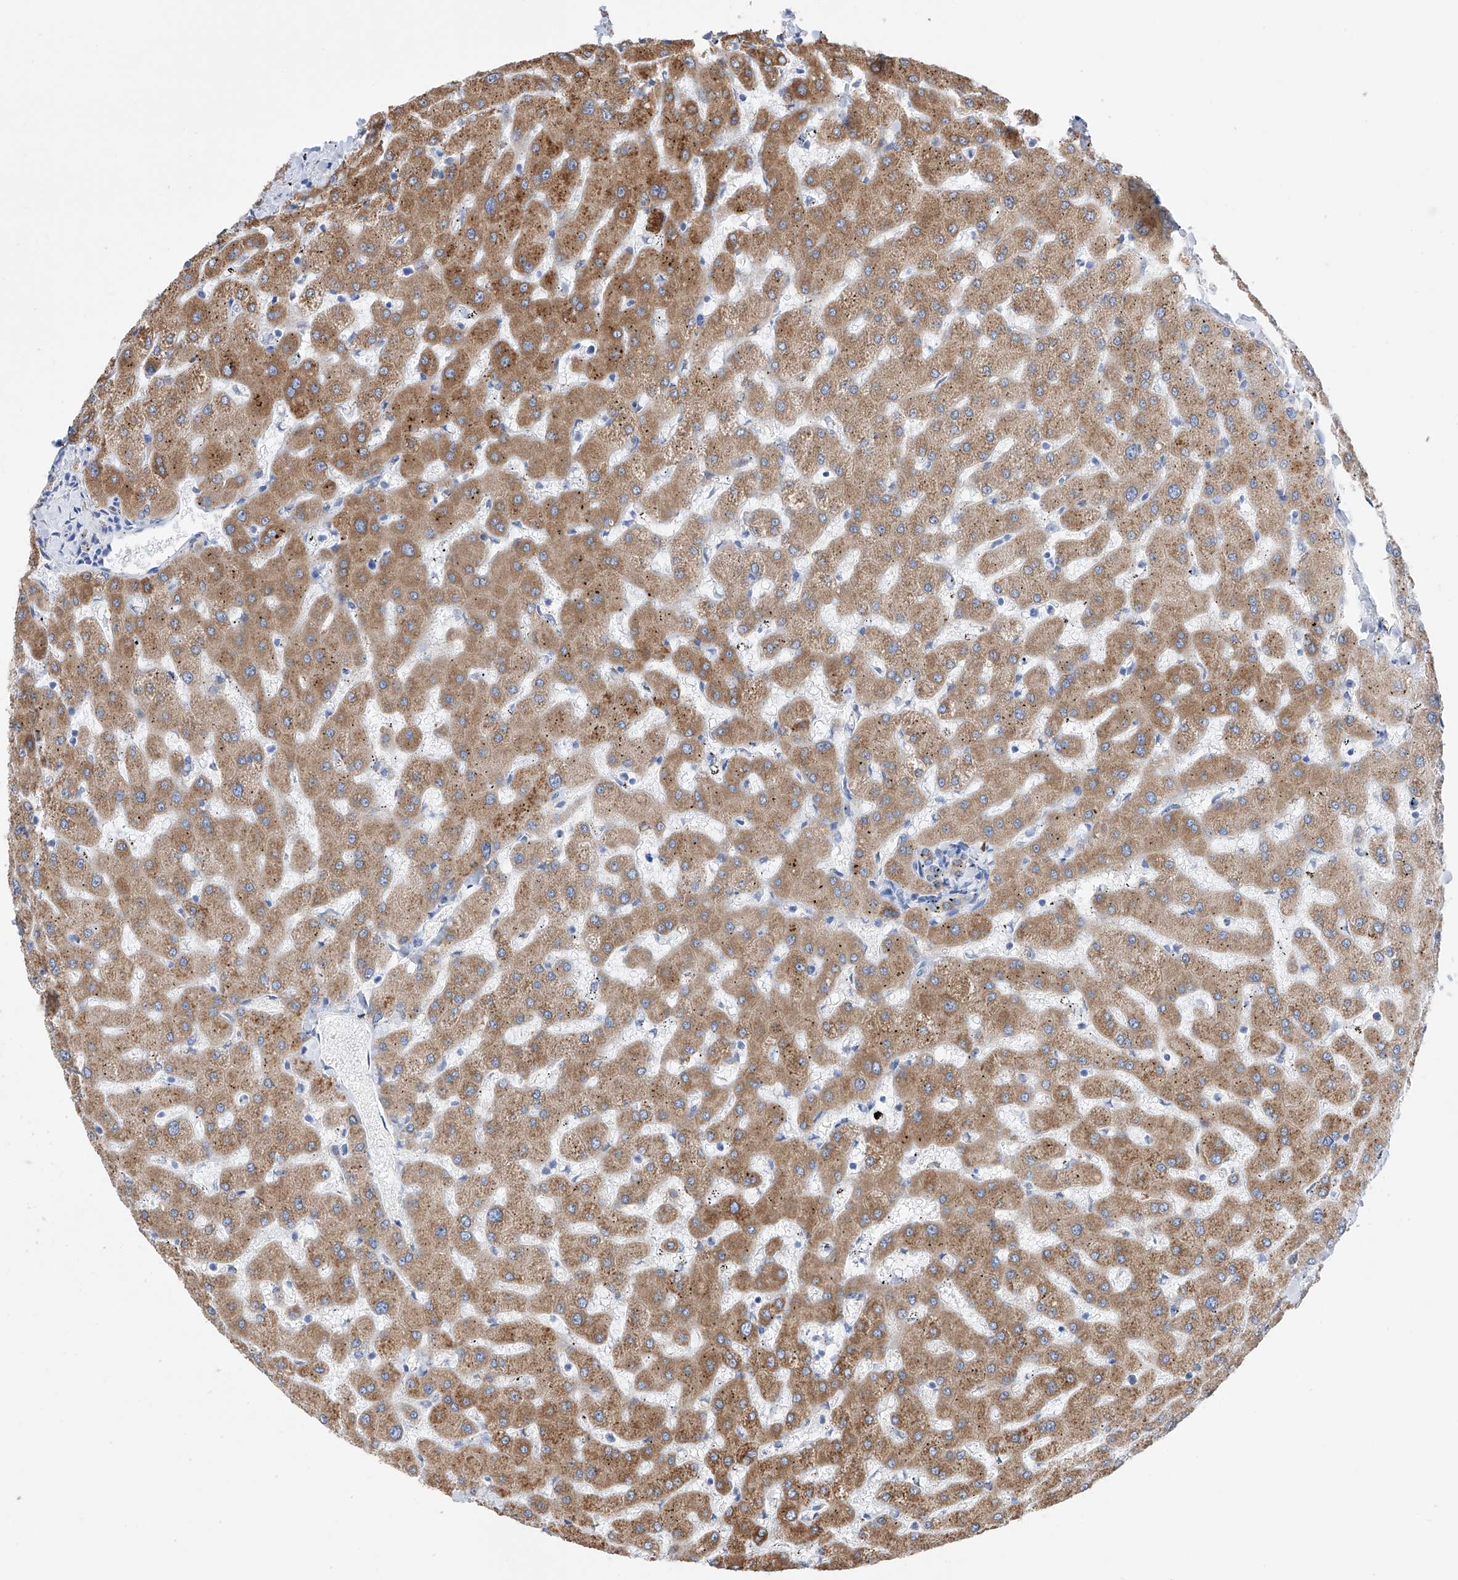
{"staining": {"intensity": "moderate", "quantity": ">75%", "location": "cytoplasmic/membranous"}, "tissue": "liver", "cell_type": "Cholangiocytes", "image_type": "normal", "snomed": [{"axis": "morphology", "description": "Normal tissue, NOS"}, {"axis": "topography", "description": "Liver"}], "caption": "This histopathology image shows immunohistochemistry staining of normal human liver, with medium moderate cytoplasmic/membranous expression in about >75% of cholangiocytes.", "gene": "PDIA5", "patient": {"sex": "female", "age": 63}}